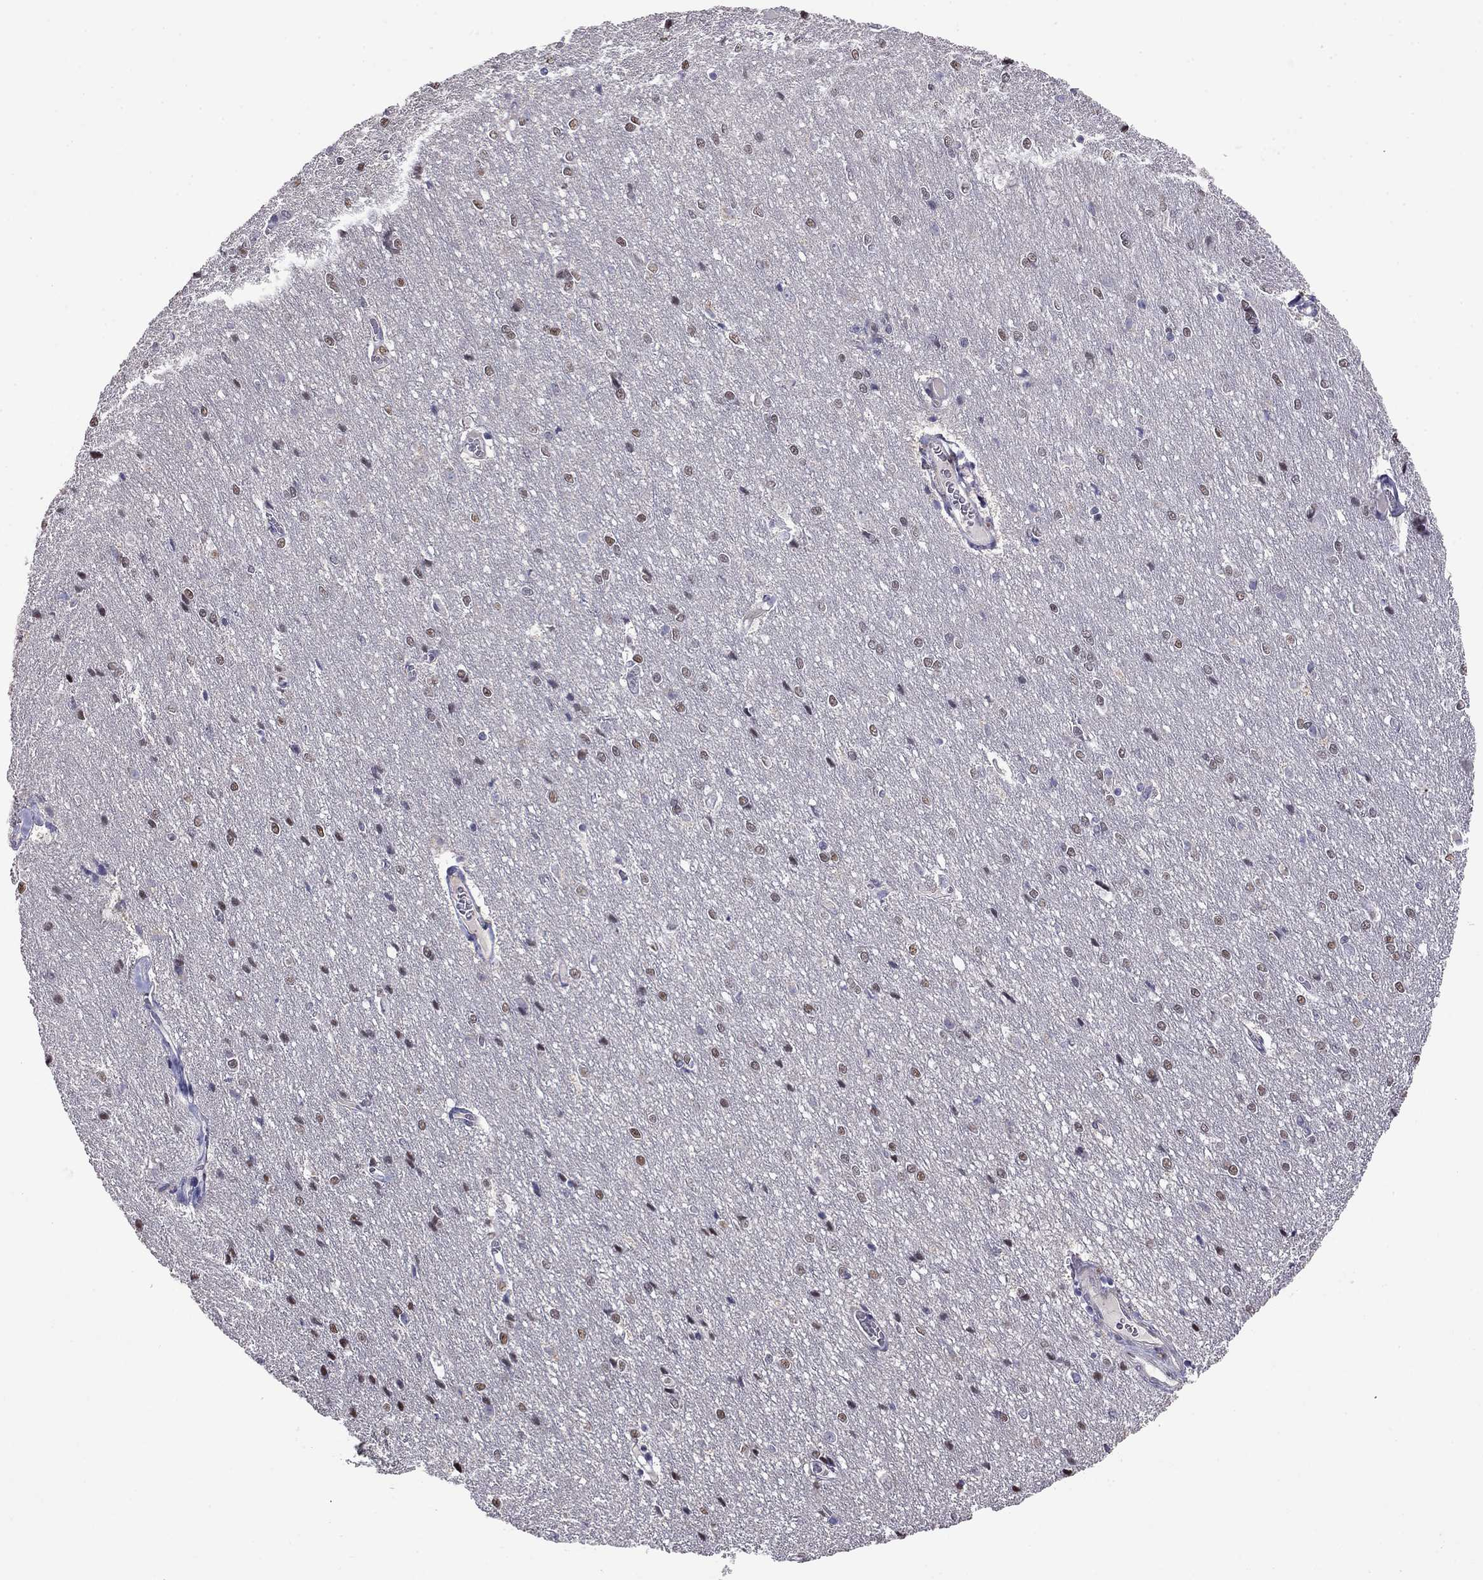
{"staining": {"intensity": "negative", "quantity": "none", "location": "none"}, "tissue": "cerebral cortex", "cell_type": "Endothelial cells", "image_type": "normal", "snomed": [{"axis": "morphology", "description": "Normal tissue, NOS"}, {"axis": "topography", "description": "Cerebral cortex"}], "caption": "A high-resolution photomicrograph shows immunohistochemistry (IHC) staining of unremarkable cerebral cortex, which displays no significant staining in endothelial cells.", "gene": "LRRC39", "patient": {"sex": "male", "age": 37}}